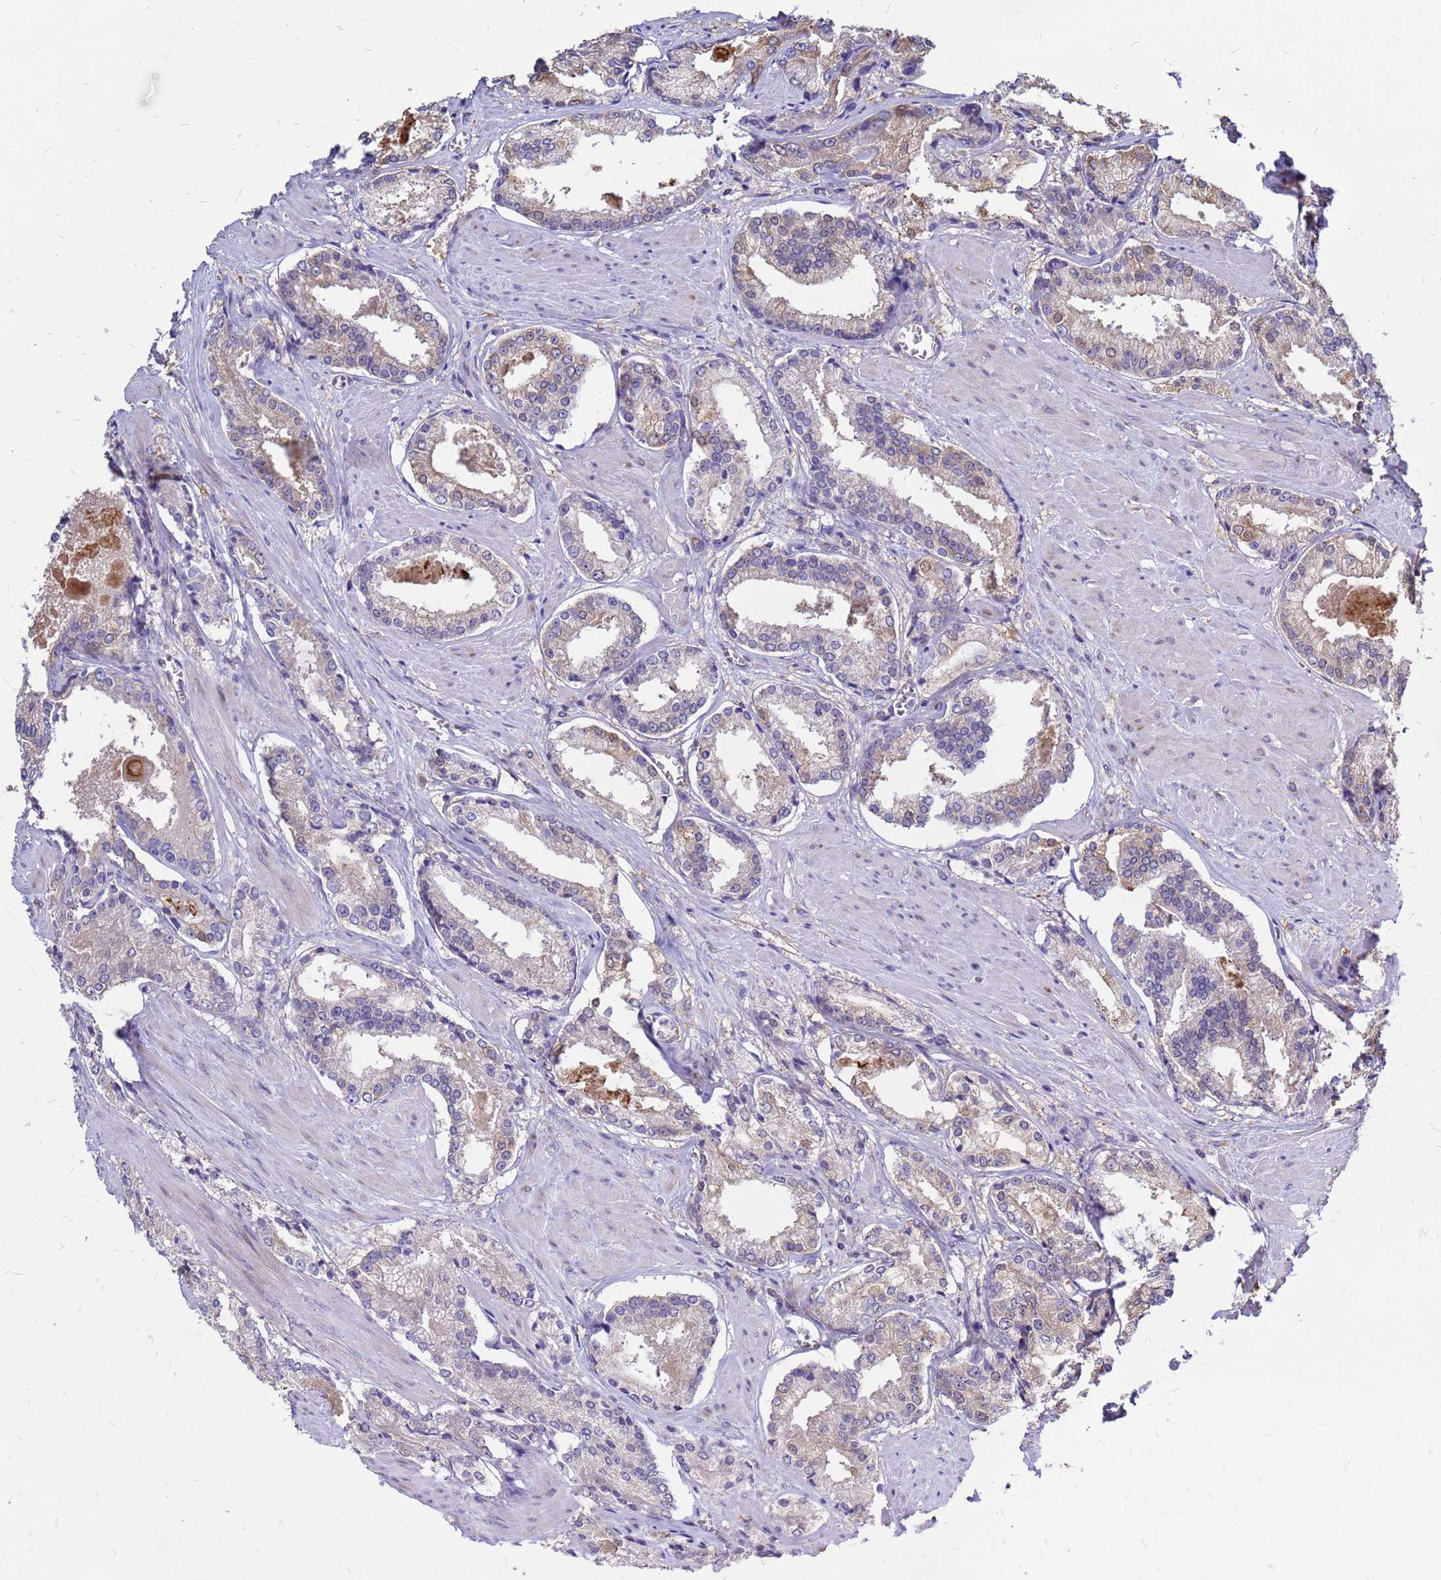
{"staining": {"intensity": "weak", "quantity": "25%-75%", "location": "cytoplasmic/membranous"}, "tissue": "prostate cancer", "cell_type": "Tumor cells", "image_type": "cancer", "snomed": [{"axis": "morphology", "description": "Adenocarcinoma, Low grade"}, {"axis": "topography", "description": "Prostate"}], "caption": "Weak cytoplasmic/membranous protein positivity is identified in about 25%-75% of tumor cells in prostate adenocarcinoma (low-grade).", "gene": "MOB2", "patient": {"sex": "male", "age": 54}}